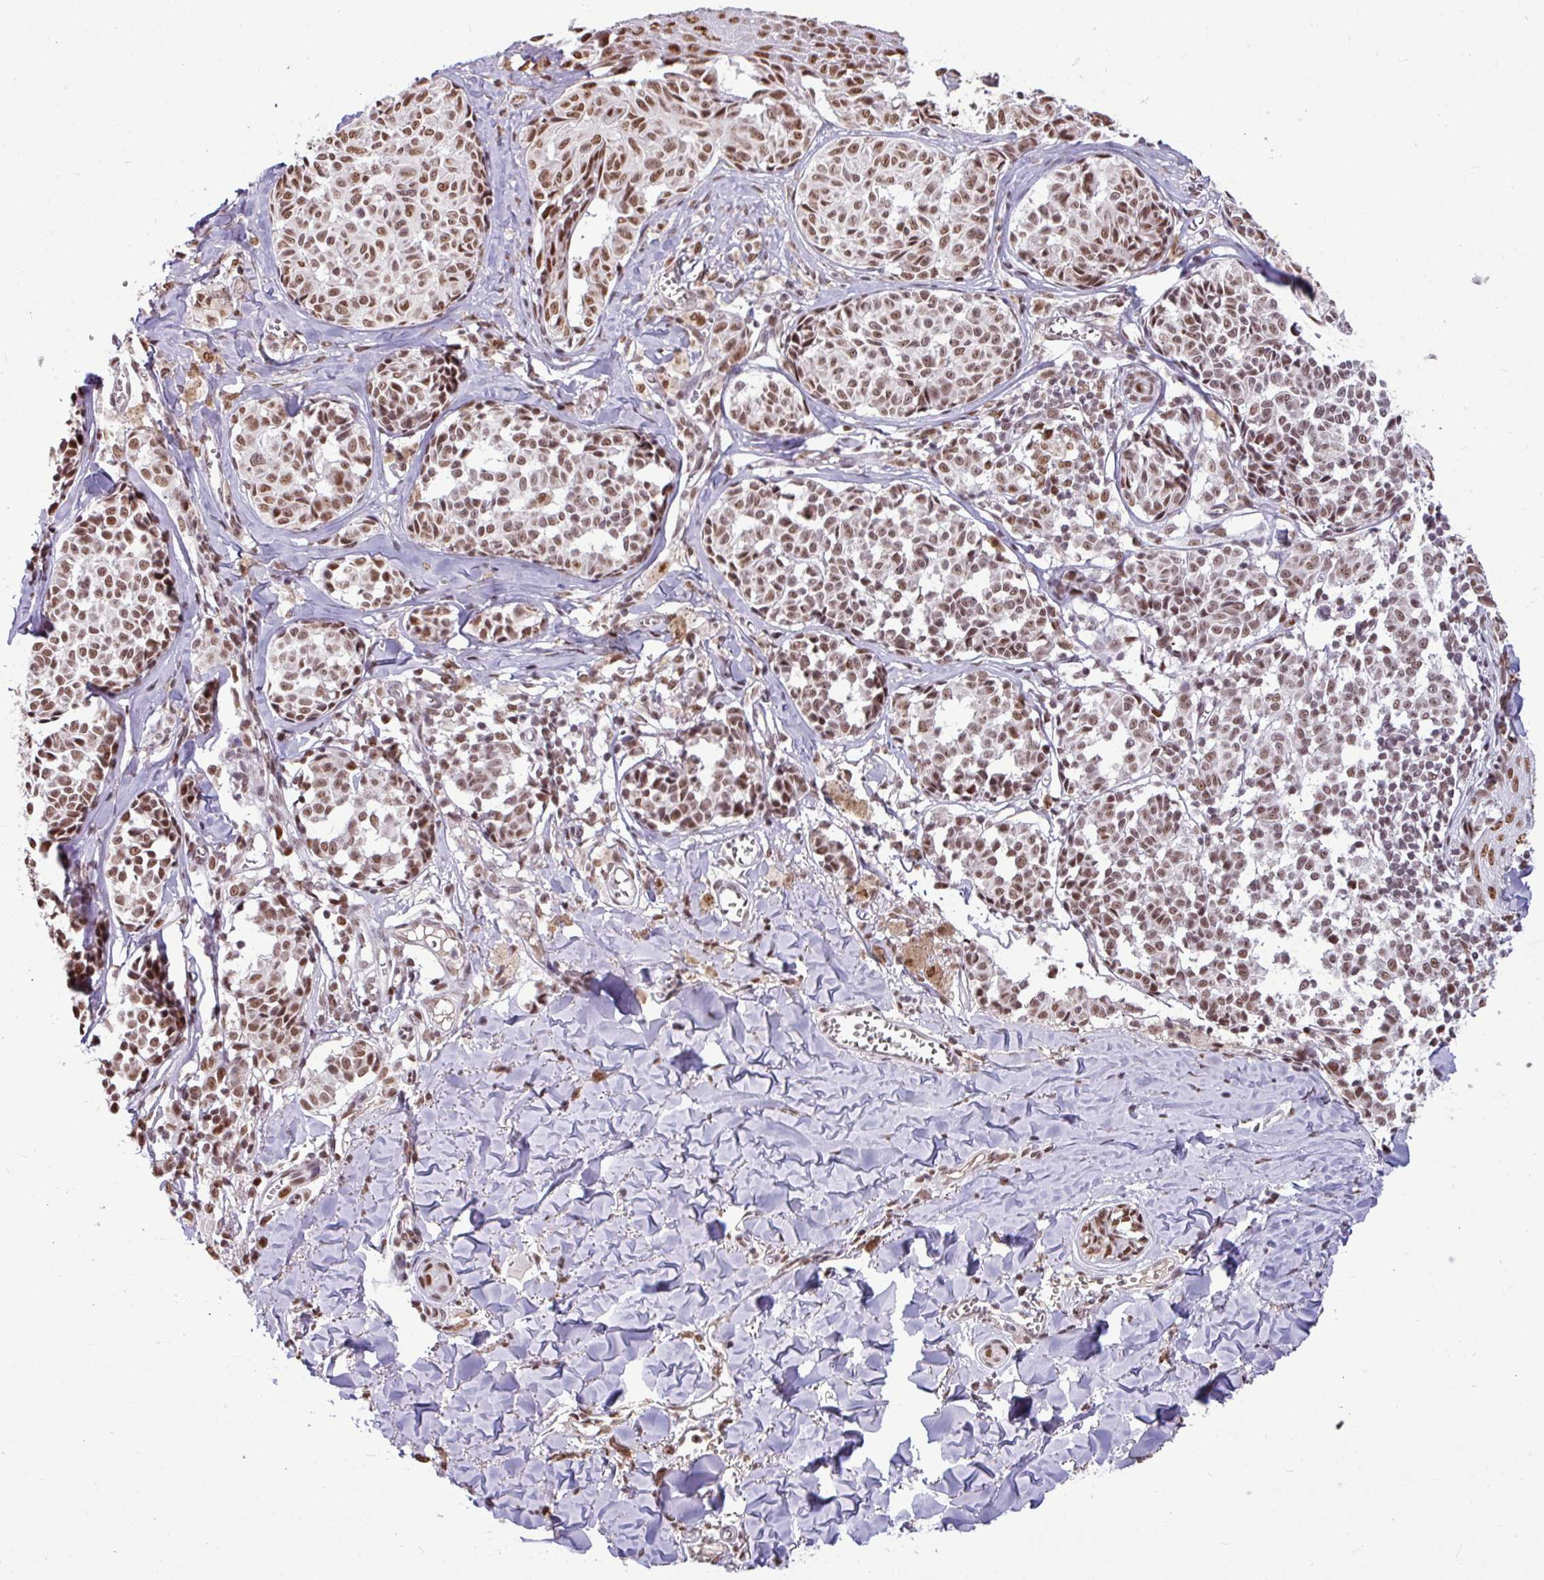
{"staining": {"intensity": "moderate", "quantity": ">75%", "location": "nuclear"}, "tissue": "melanoma", "cell_type": "Tumor cells", "image_type": "cancer", "snomed": [{"axis": "morphology", "description": "Malignant melanoma, NOS"}, {"axis": "topography", "description": "Skin"}], "caption": "Protein expression analysis of melanoma demonstrates moderate nuclear expression in about >75% of tumor cells.", "gene": "TDG", "patient": {"sex": "female", "age": 43}}